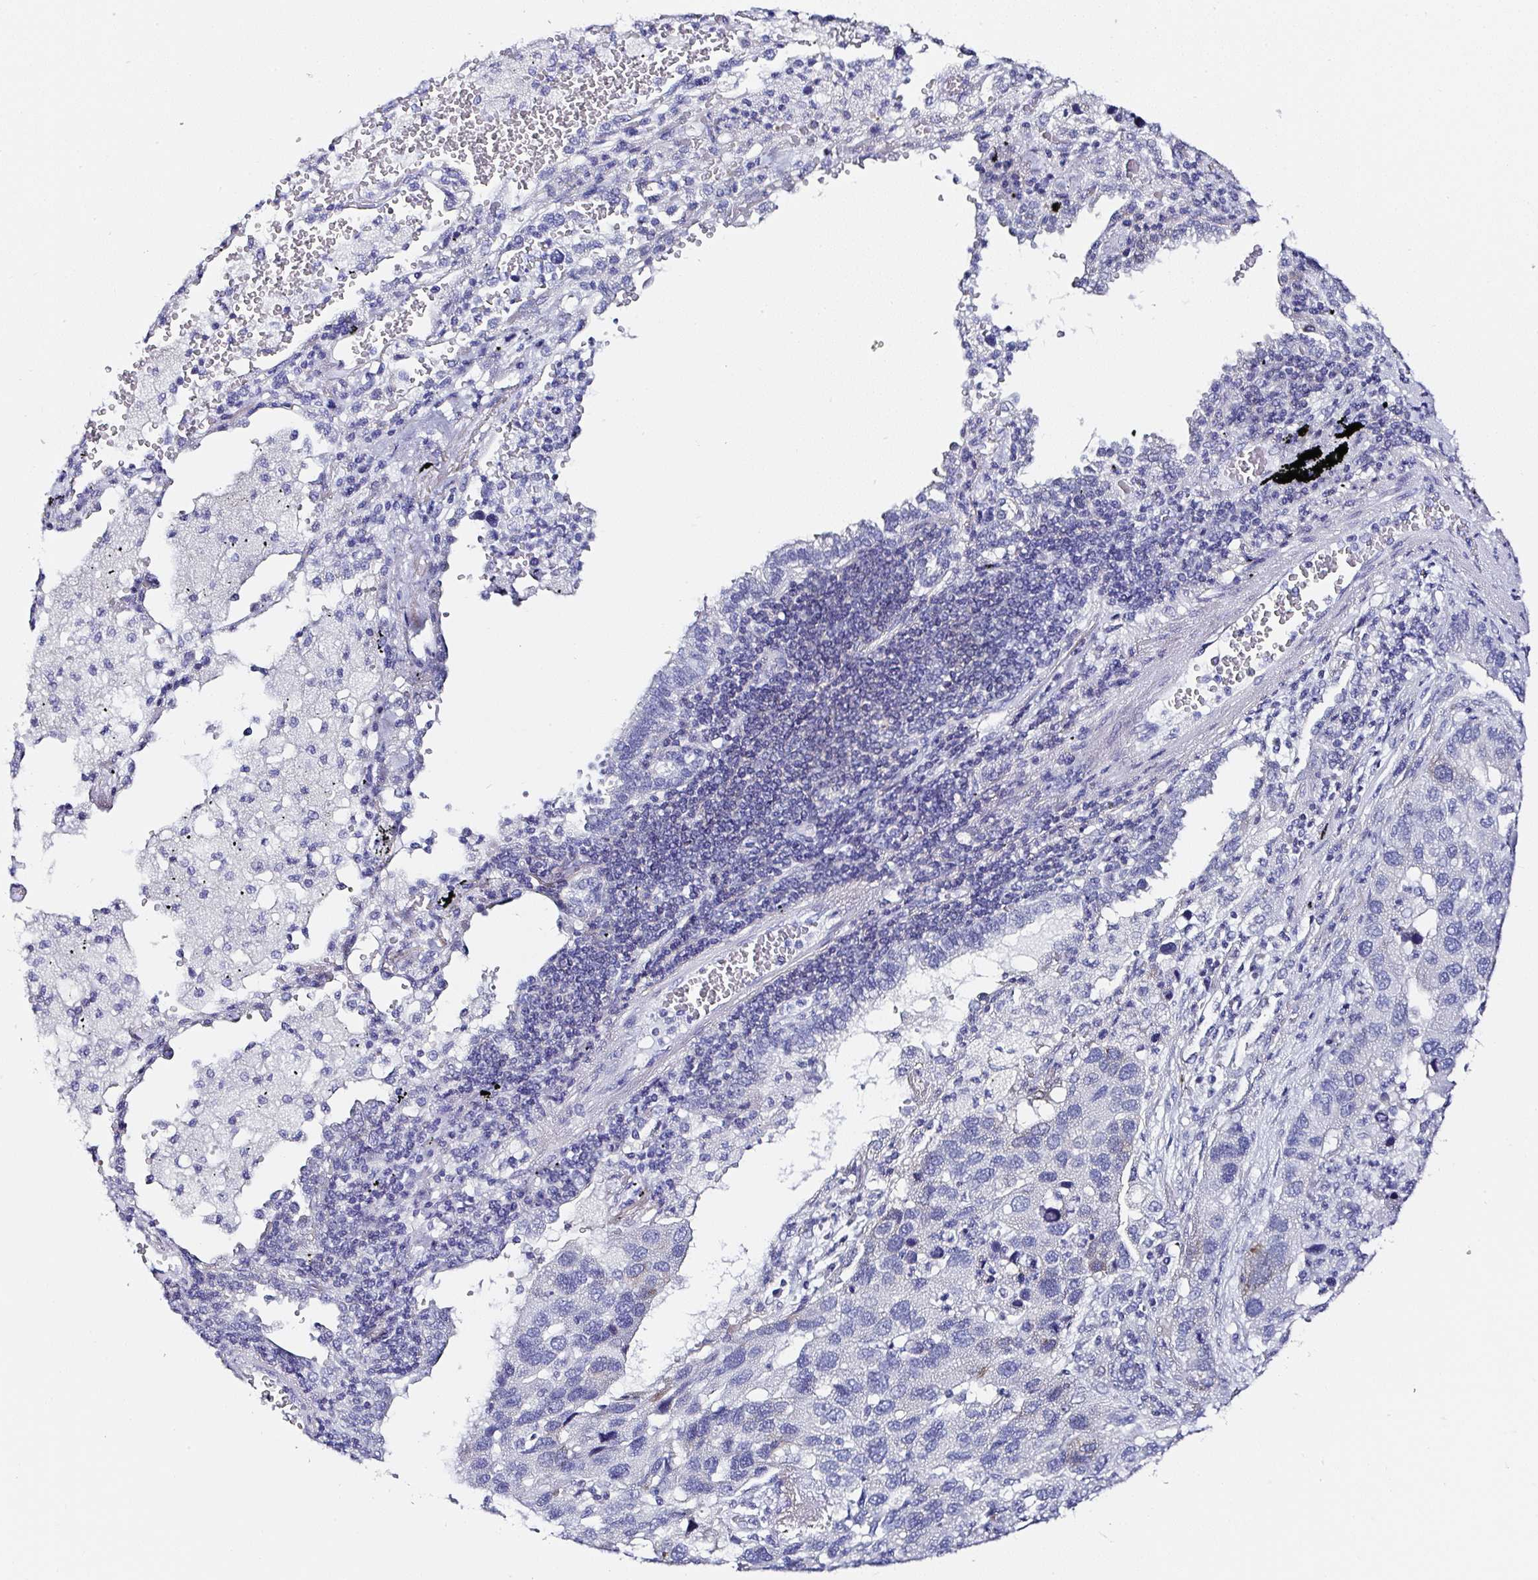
{"staining": {"intensity": "negative", "quantity": "none", "location": "none"}, "tissue": "lung cancer", "cell_type": "Tumor cells", "image_type": "cancer", "snomed": [{"axis": "morphology", "description": "Aneuploidy"}, {"axis": "morphology", "description": "Adenocarcinoma, NOS"}, {"axis": "topography", "description": "Lymph node"}, {"axis": "topography", "description": "Lung"}], "caption": "Human adenocarcinoma (lung) stained for a protein using IHC exhibits no expression in tumor cells.", "gene": "UGT3A1", "patient": {"sex": "female", "age": 74}}